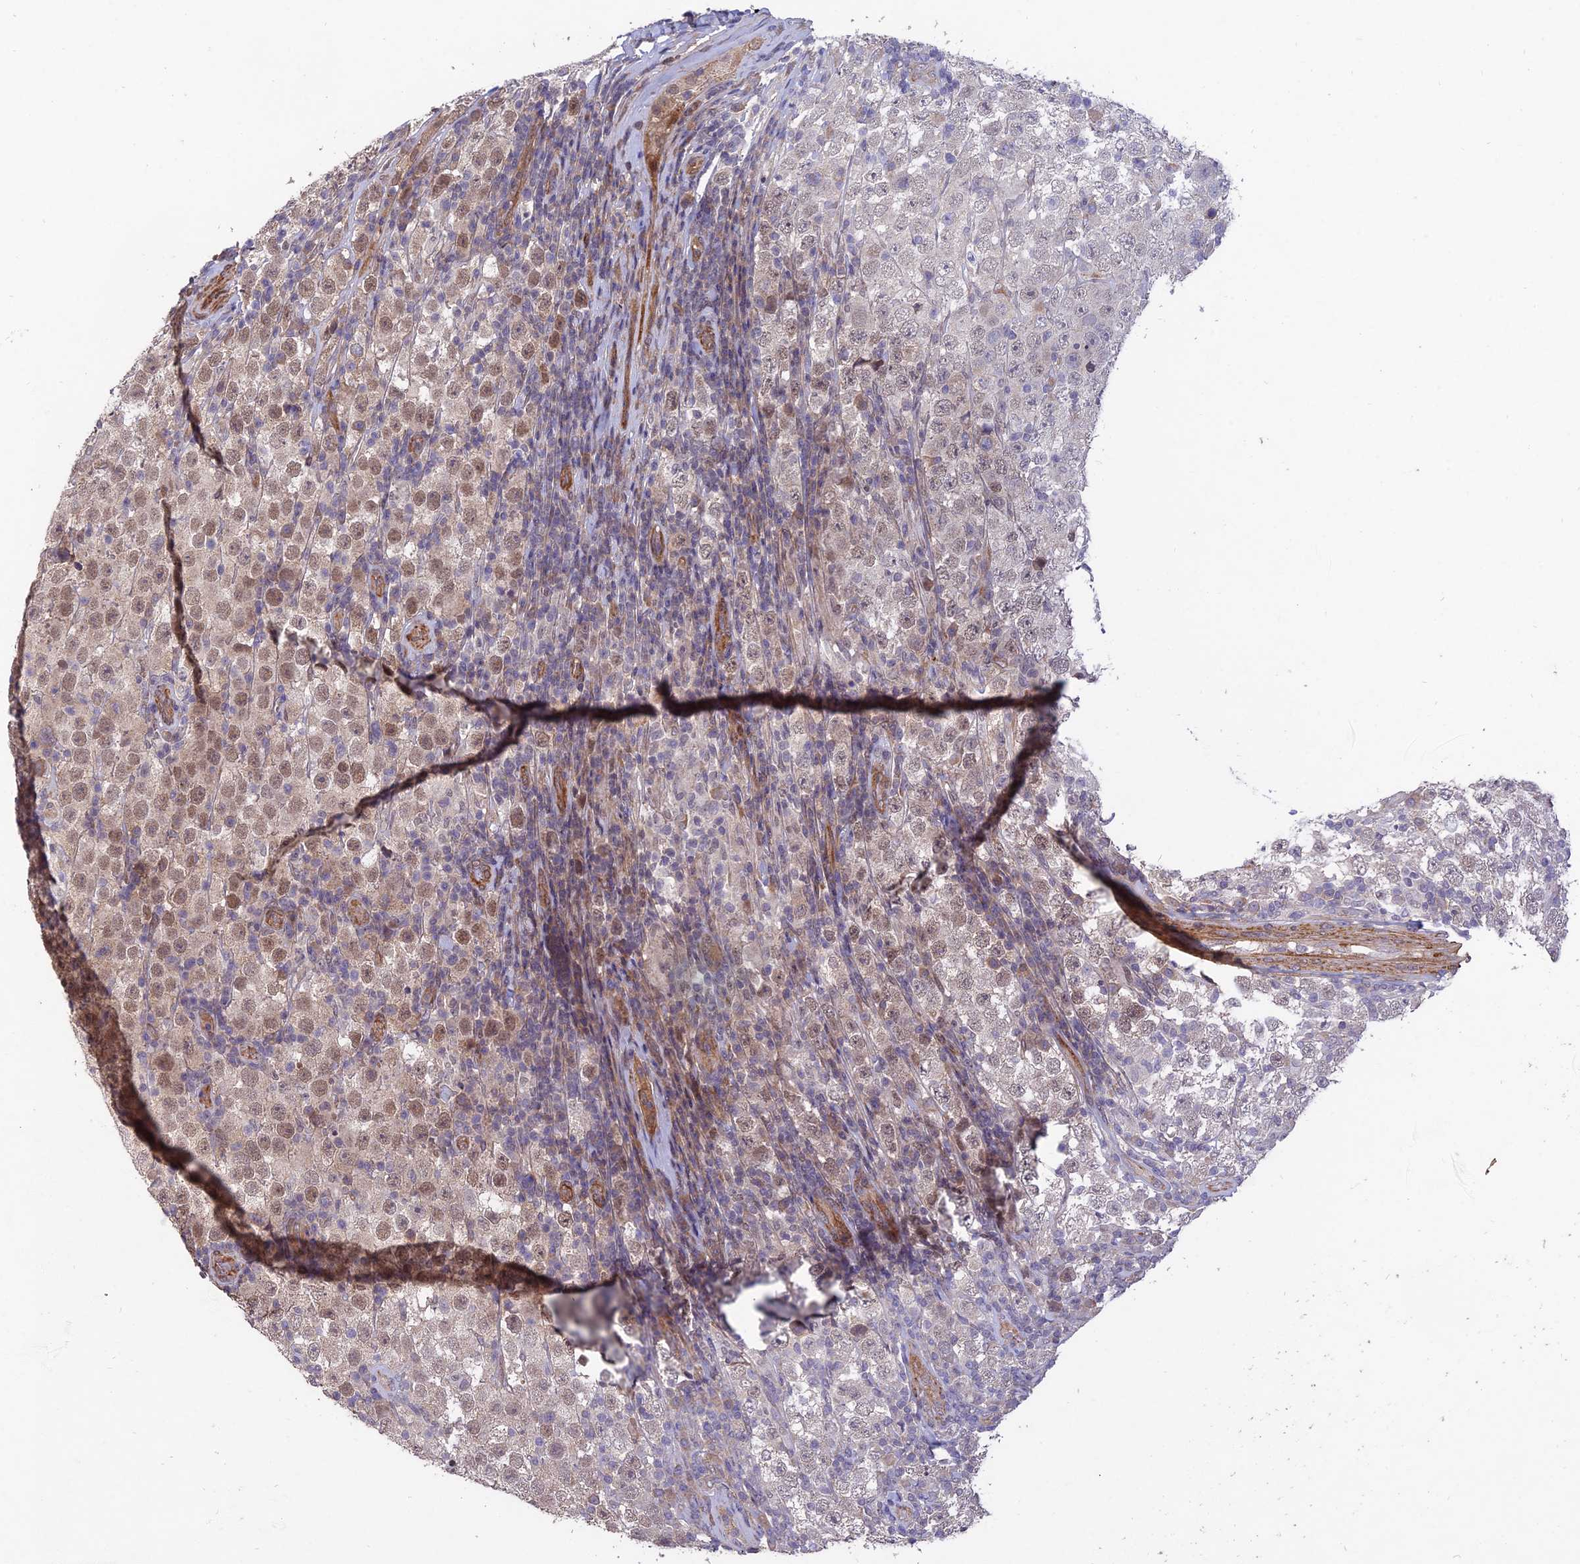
{"staining": {"intensity": "moderate", "quantity": "25%-75%", "location": "nuclear"}, "tissue": "testis cancer", "cell_type": "Tumor cells", "image_type": "cancer", "snomed": [{"axis": "morphology", "description": "Normal tissue, NOS"}, {"axis": "morphology", "description": "Urothelial carcinoma, High grade"}, {"axis": "morphology", "description": "Seminoma, NOS"}, {"axis": "morphology", "description": "Carcinoma, Embryonal, NOS"}, {"axis": "topography", "description": "Urinary bladder"}, {"axis": "topography", "description": "Testis"}], "caption": "Protein expression analysis of testis embryonal carcinoma shows moderate nuclear staining in approximately 25%-75% of tumor cells.", "gene": "PAGR1", "patient": {"sex": "male", "age": 41}}